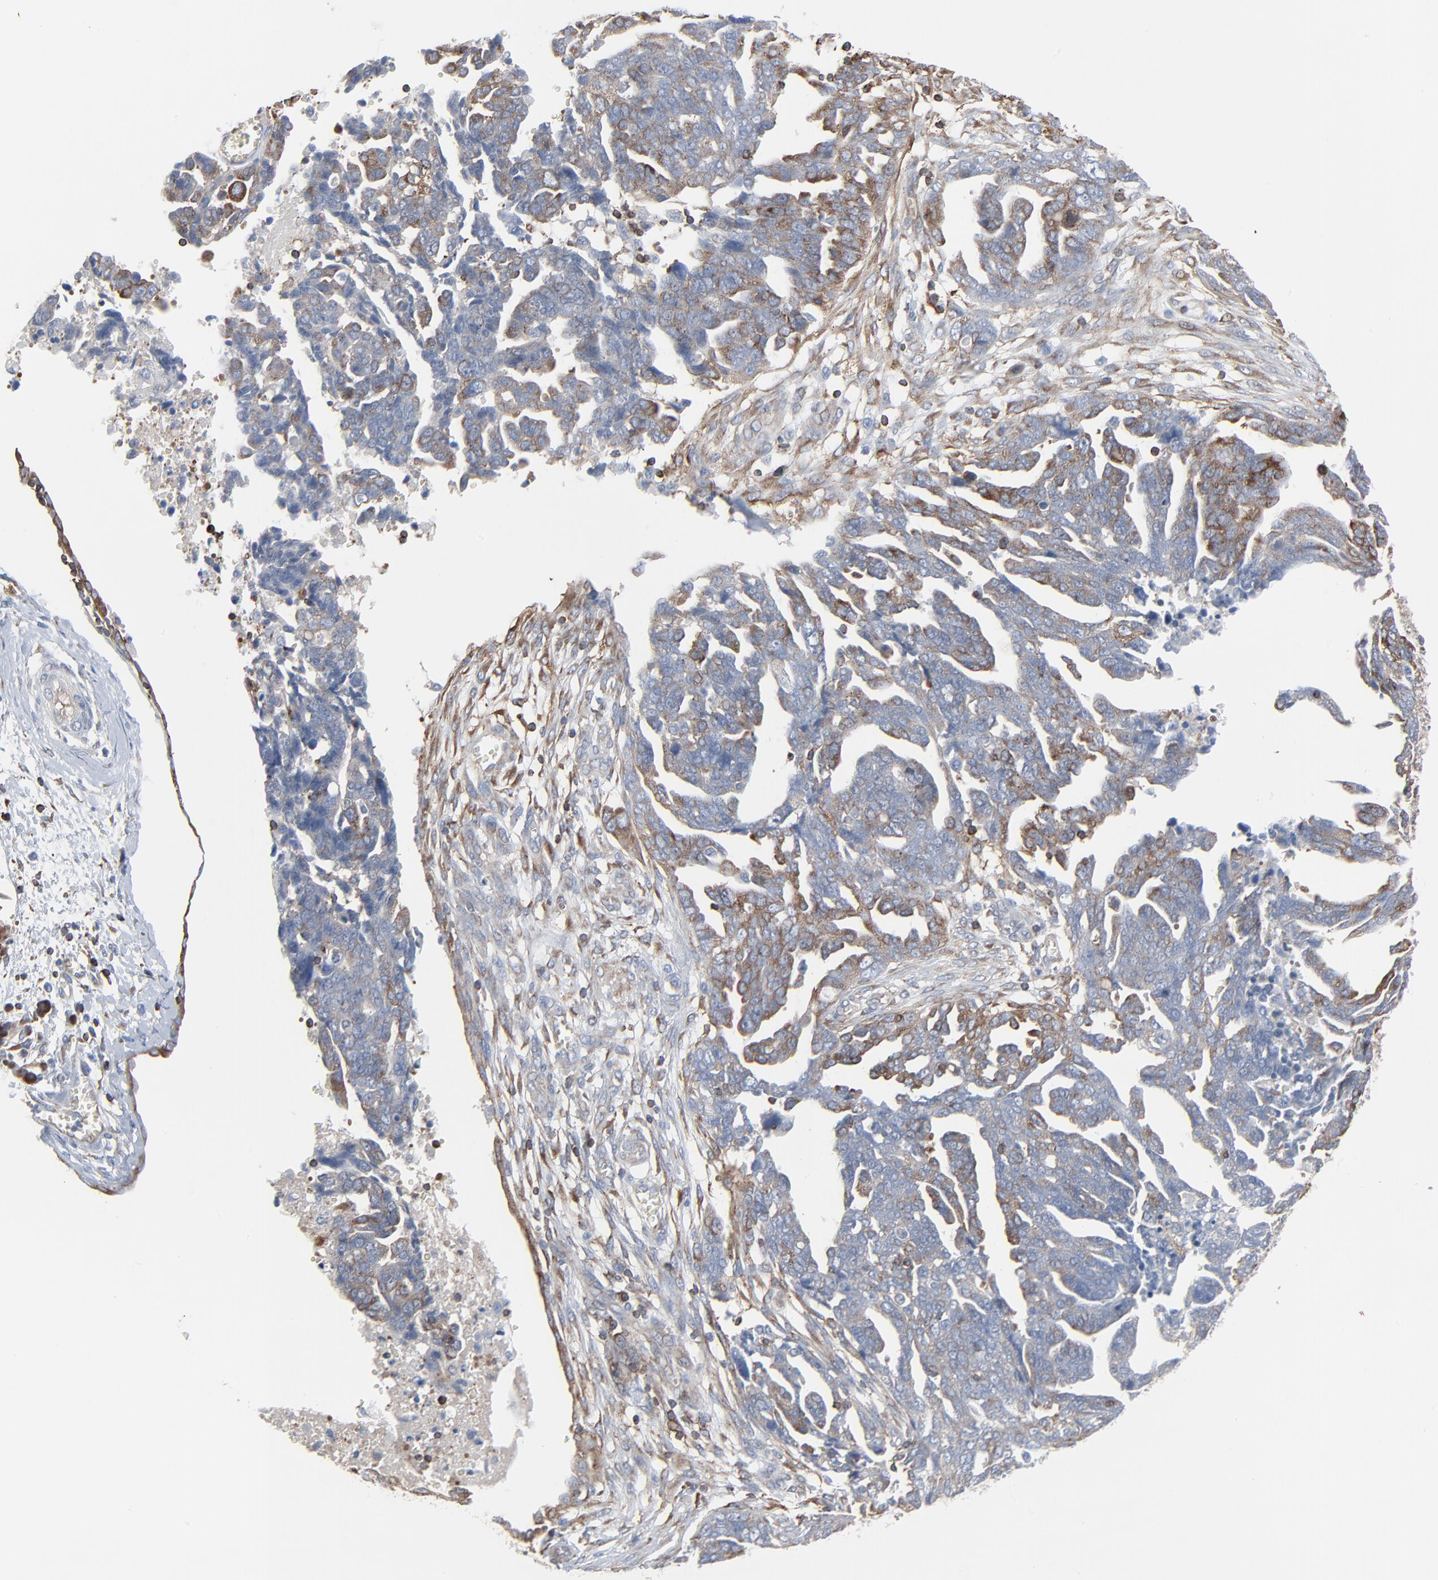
{"staining": {"intensity": "moderate", "quantity": "<25%", "location": "cytoplasmic/membranous"}, "tissue": "ovarian cancer", "cell_type": "Tumor cells", "image_type": "cancer", "snomed": [{"axis": "morphology", "description": "Normal tissue, NOS"}, {"axis": "morphology", "description": "Cystadenocarcinoma, serous, NOS"}, {"axis": "topography", "description": "Fallopian tube"}, {"axis": "topography", "description": "Ovary"}], "caption": "Immunohistochemistry (IHC) histopathology image of human ovarian cancer (serous cystadenocarcinoma) stained for a protein (brown), which demonstrates low levels of moderate cytoplasmic/membranous staining in about <25% of tumor cells.", "gene": "OPTN", "patient": {"sex": "female", "age": 56}}